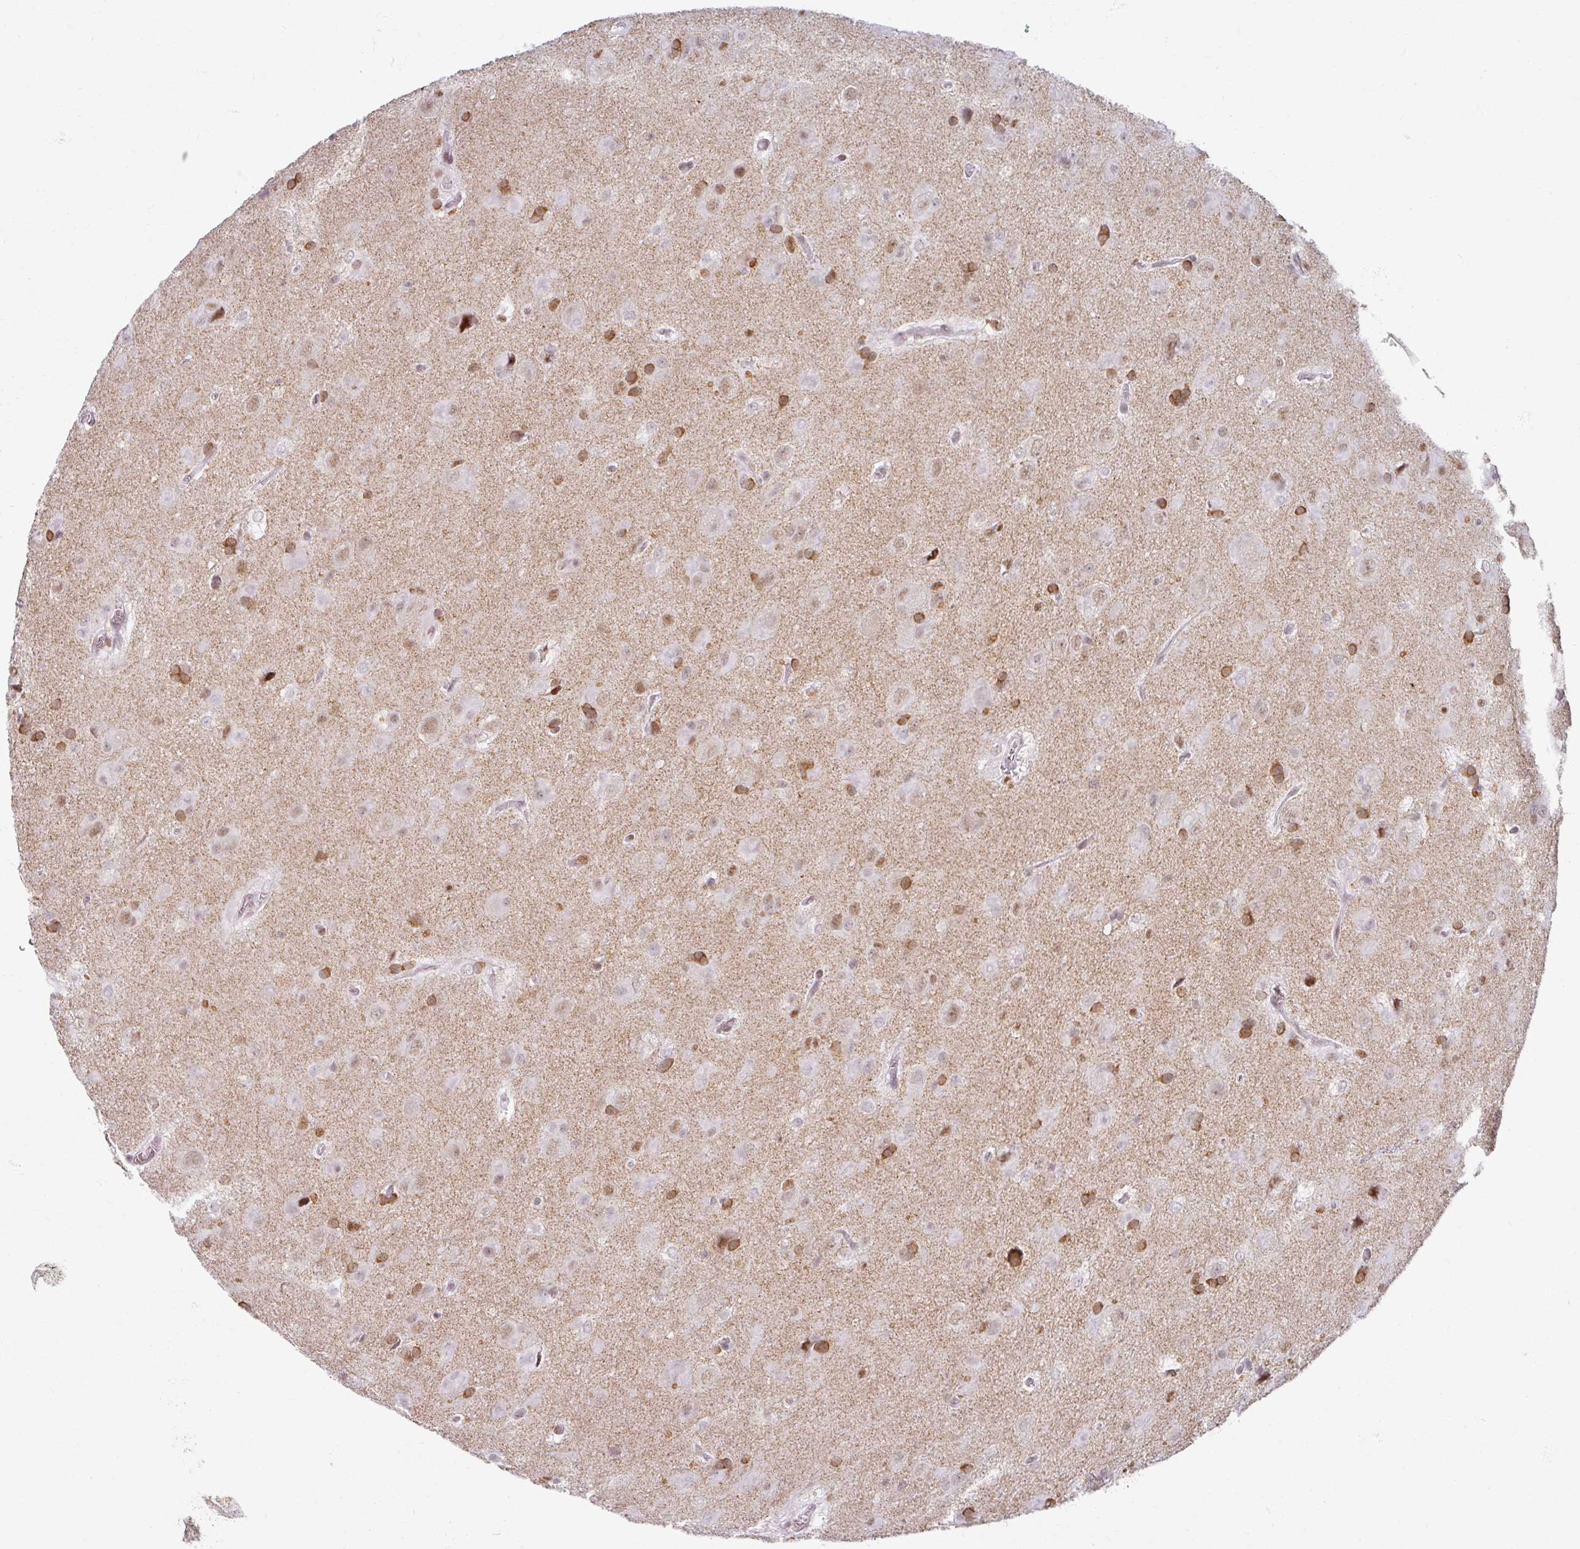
{"staining": {"intensity": "moderate", "quantity": "25%-75%", "location": "cytoplasmic/membranous,nuclear"}, "tissue": "glioma", "cell_type": "Tumor cells", "image_type": "cancer", "snomed": [{"axis": "morphology", "description": "Glioma, malignant, Low grade"}, {"axis": "topography", "description": "Brain"}], "caption": "The image demonstrates staining of low-grade glioma (malignant), revealing moderate cytoplasmic/membranous and nuclear protein expression (brown color) within tumor cells.", "gene": "RIPOR3", "patient": {"sex": "male", "age": 58}}